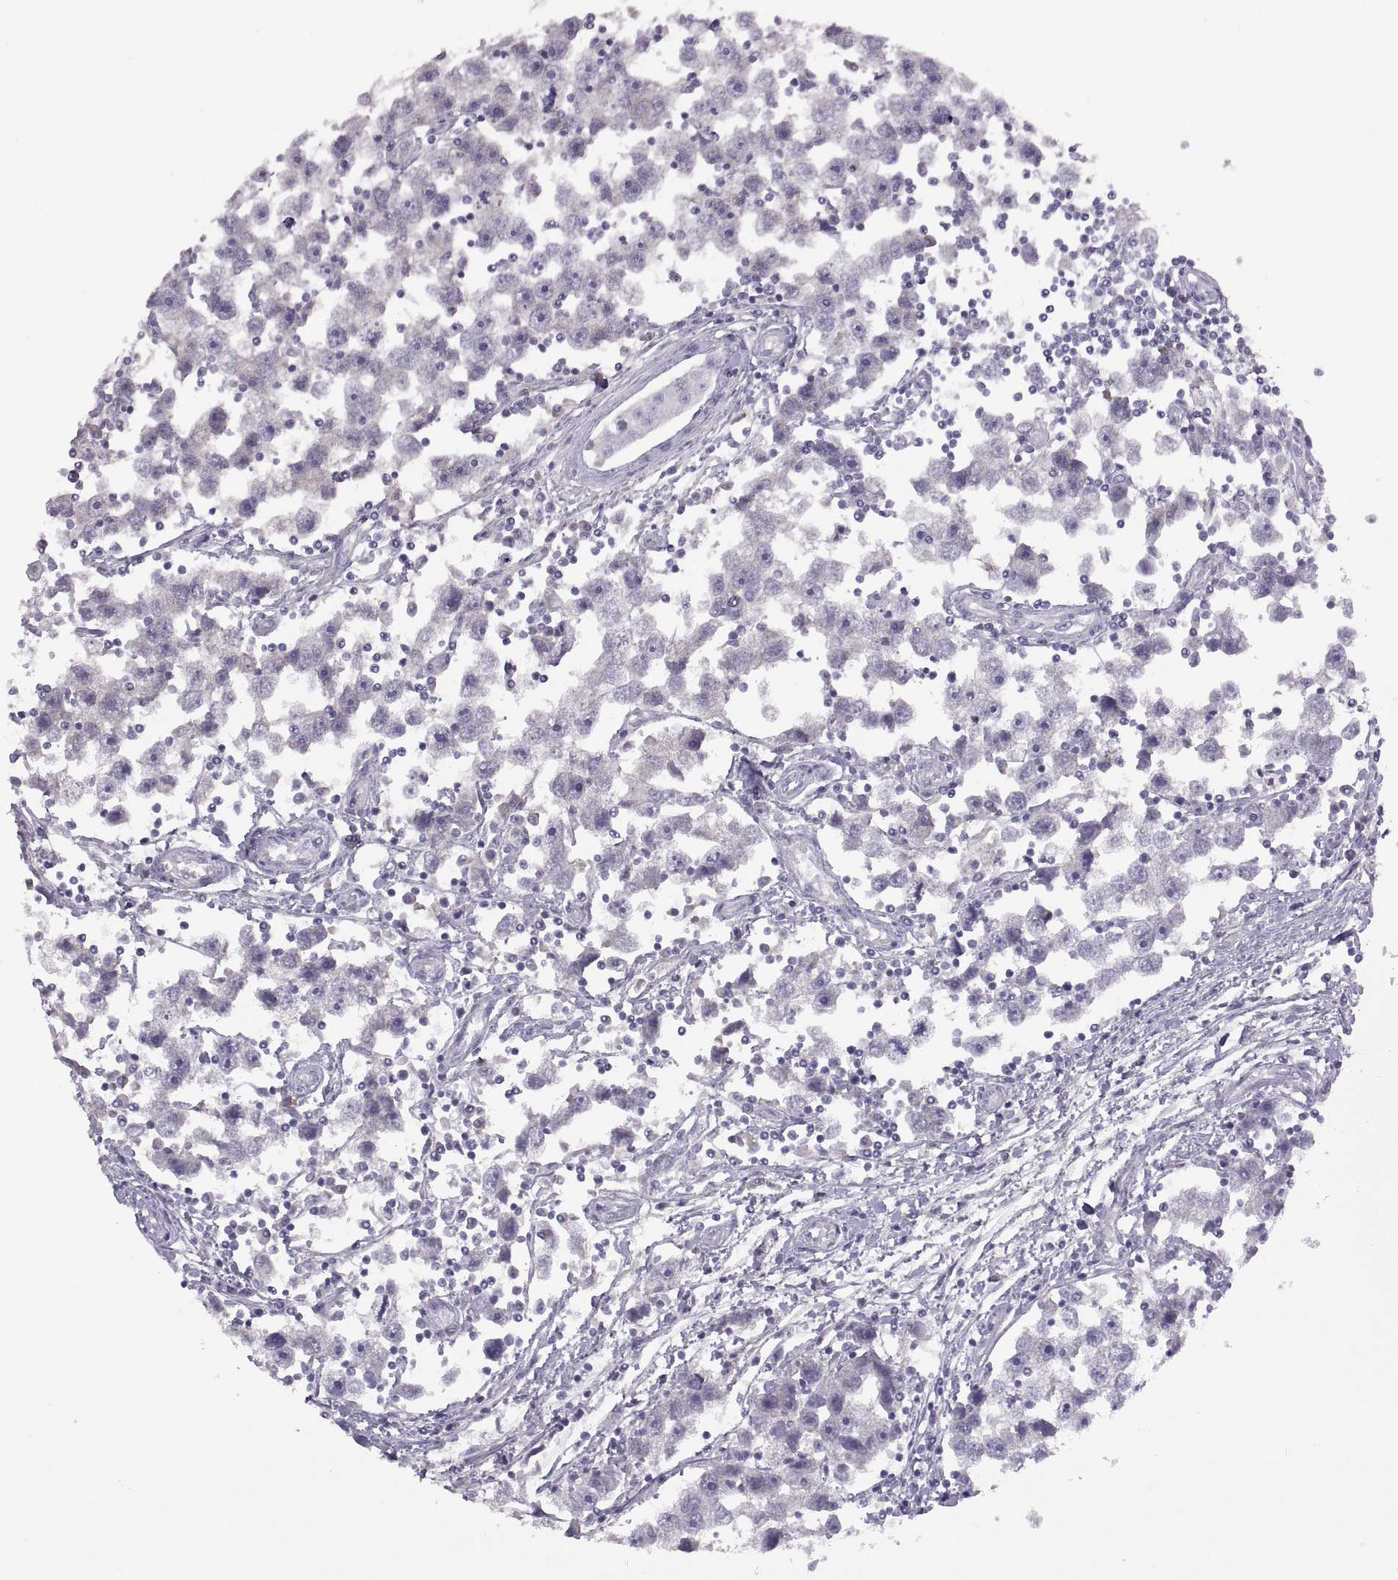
{"staining": {"intensity": "negative", "quantity": "none", "location": "none"}, "tissue": "testis cancer", "cell_type": "Tumor cells", "image_type": "cancer", "snomed": [{"axis": "morphology", "description": "Seminoma, NOS"}, {"axis": "topography", "description": "Testis"}], "caption": "Testis seminoma was stained to show a protein in brown. There is no significant expression in tumor cells.", "gene": "TBX19", "patient": {"sex": "male", "age": 30}}